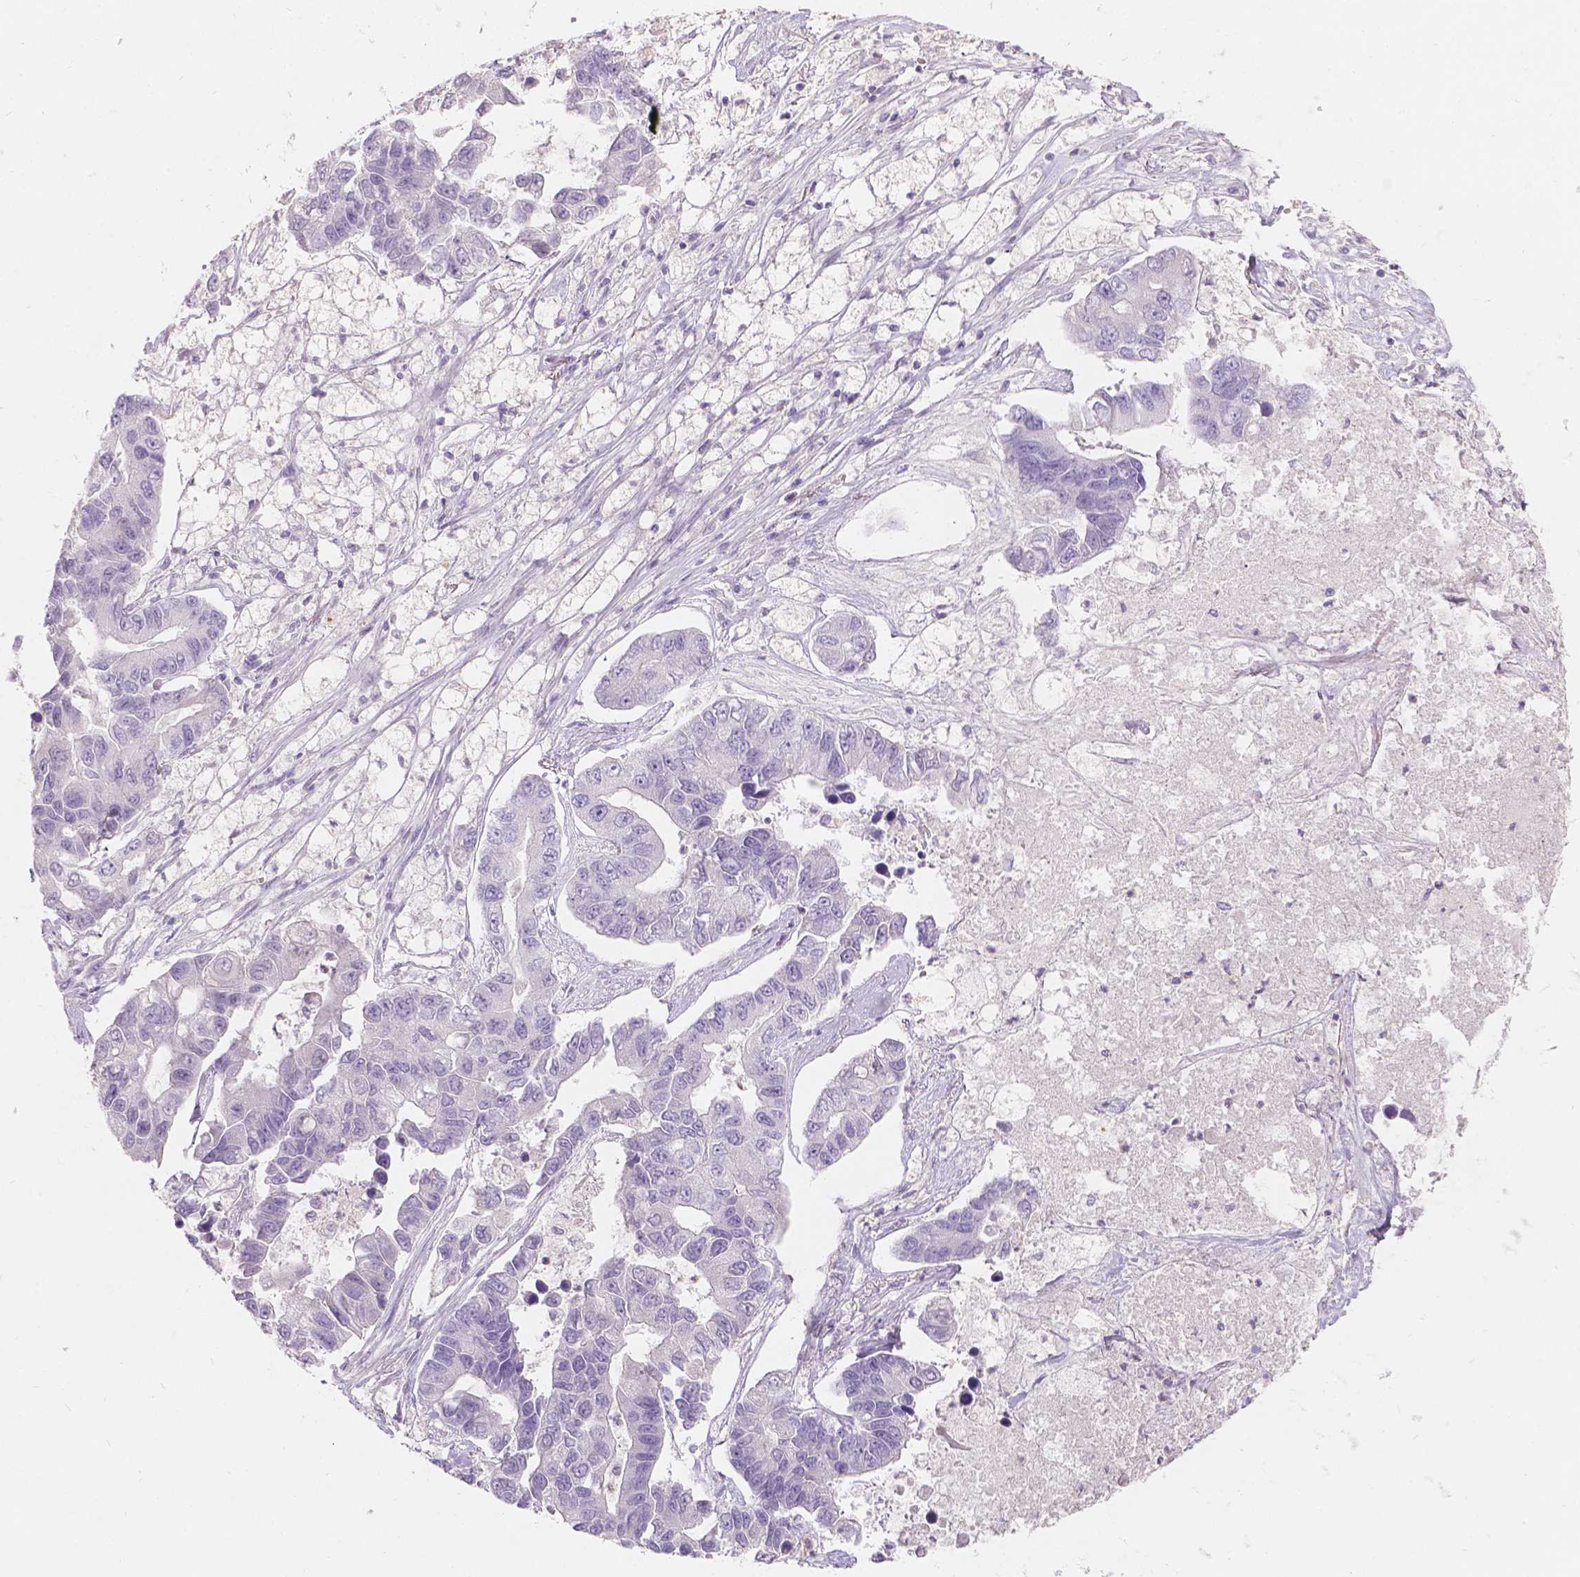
{"staining": {"intensity": "negative", "quantity": "none", "location": "none"}, "tissue": "lung cancer", "cell_type": "Tumor cells", "image_type": "cancer", "snomed": [{"axis": "morphology", "description": "Adenocarcinoma, NOS"}, {"axis": "topography", "description": "Bronchus"}, {"axis": "topography", "description": "Lung"}], "caption": "Image shows no protein staining in tumor cells of lung adenocarcinoma tissue.", "gene": "DCAF4L1", "patient": {"sex": "female", "age": 51}}